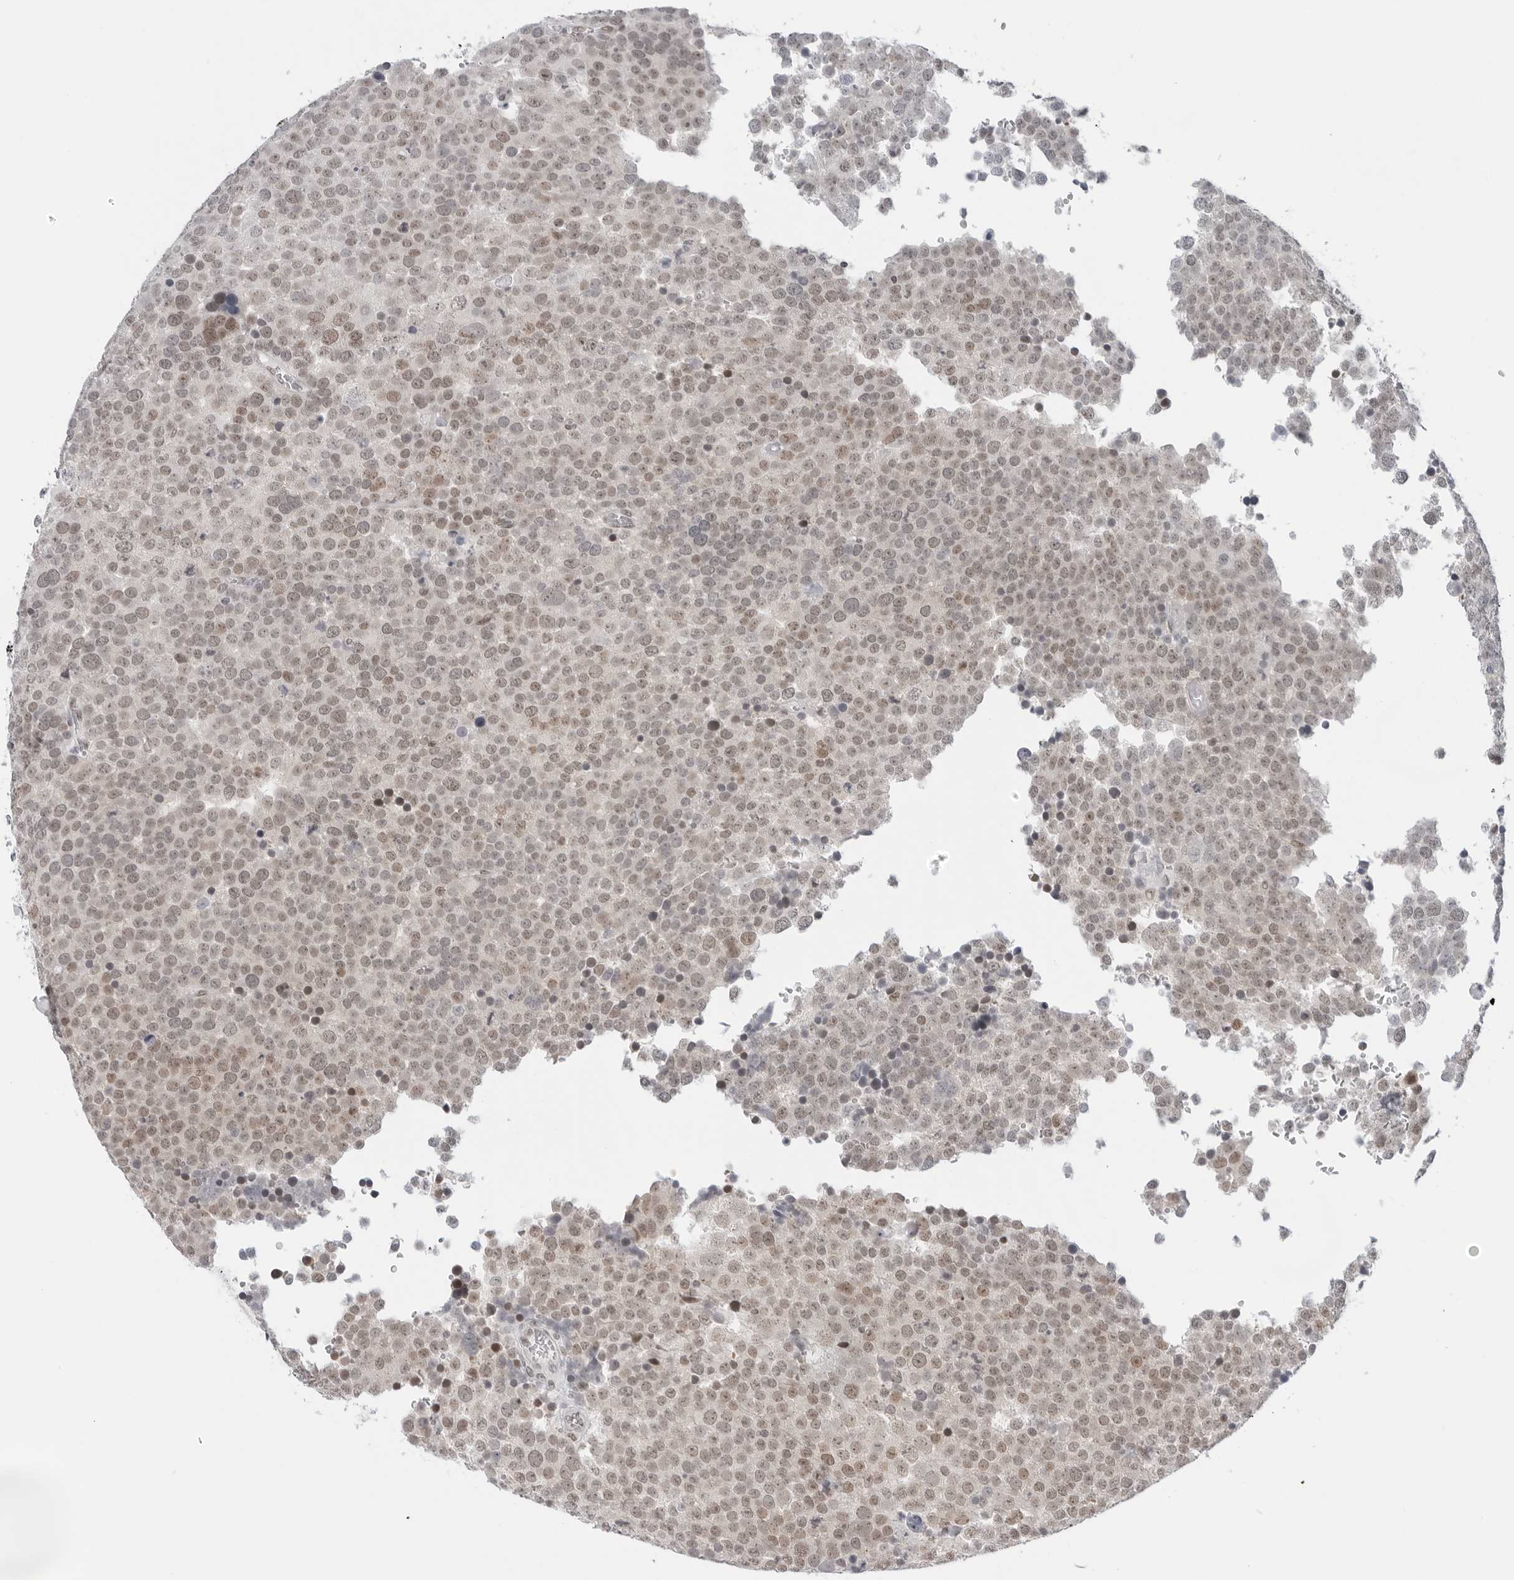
{"staining": {"intensity": "weak", "quantity": ">75%", "location": "nuclear"}, "tissue": "testis cancer", "cell_type": "Tumor cells", "image_type": "cancer", "snomed": [{"axis": "morphology", "description": "Seminoma, NOS"}, {"axis": "topography", "description": "Testis"}], "caption": "Protein staining exhibits weak nuclear positivity in approximately >75% of tumor cells in testis seminoma.", "gene": "FOXK2", "patient": {"sex": "male", "age": 71}}